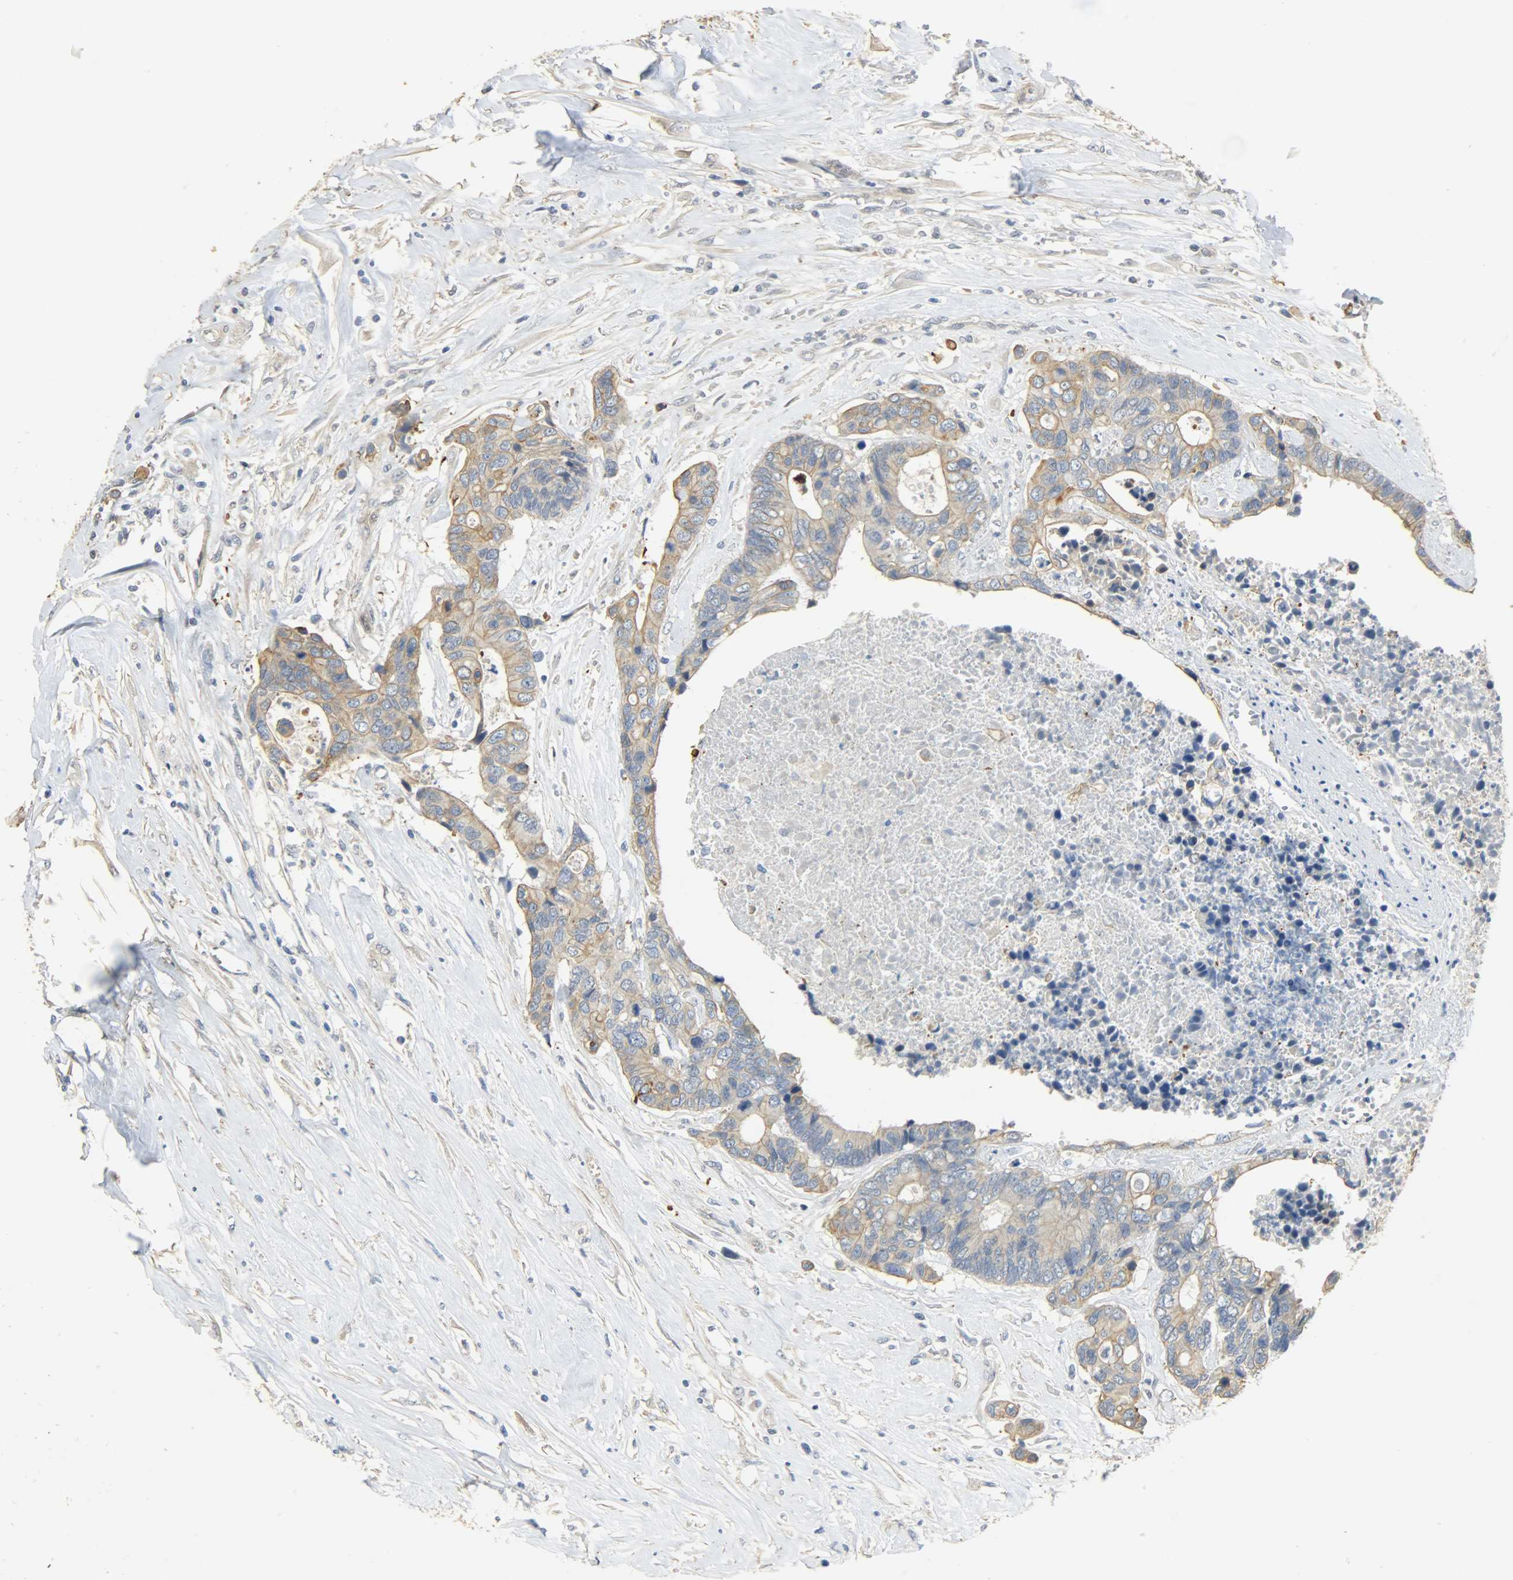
{"staining": {"intensity": "moderate", "quantity": ">75%", "location": "cytoplasmic/membranous"}, "tissue": "colorectal cancer", "cell_type": "Tumor cells", "image_type": "cancer", "snomed": [{"axis": "morphology", "description": "Adenocarcinoma, NOS"}, {"axis": "topography", "description": "Rectum"}], "caption": "Protein expression analysis of human colorectal cancer reveals moderate cytoplasmic/membranous staining in approximately >75% of tumor cells. (Stains: DAB (3,3'-diaminobenzidine) in brown, nuclei in blue, Microscopy: brightfield microscopy at high magnification).", "gene": "USP13", "patient": {"sex": "male", "age": 55}}